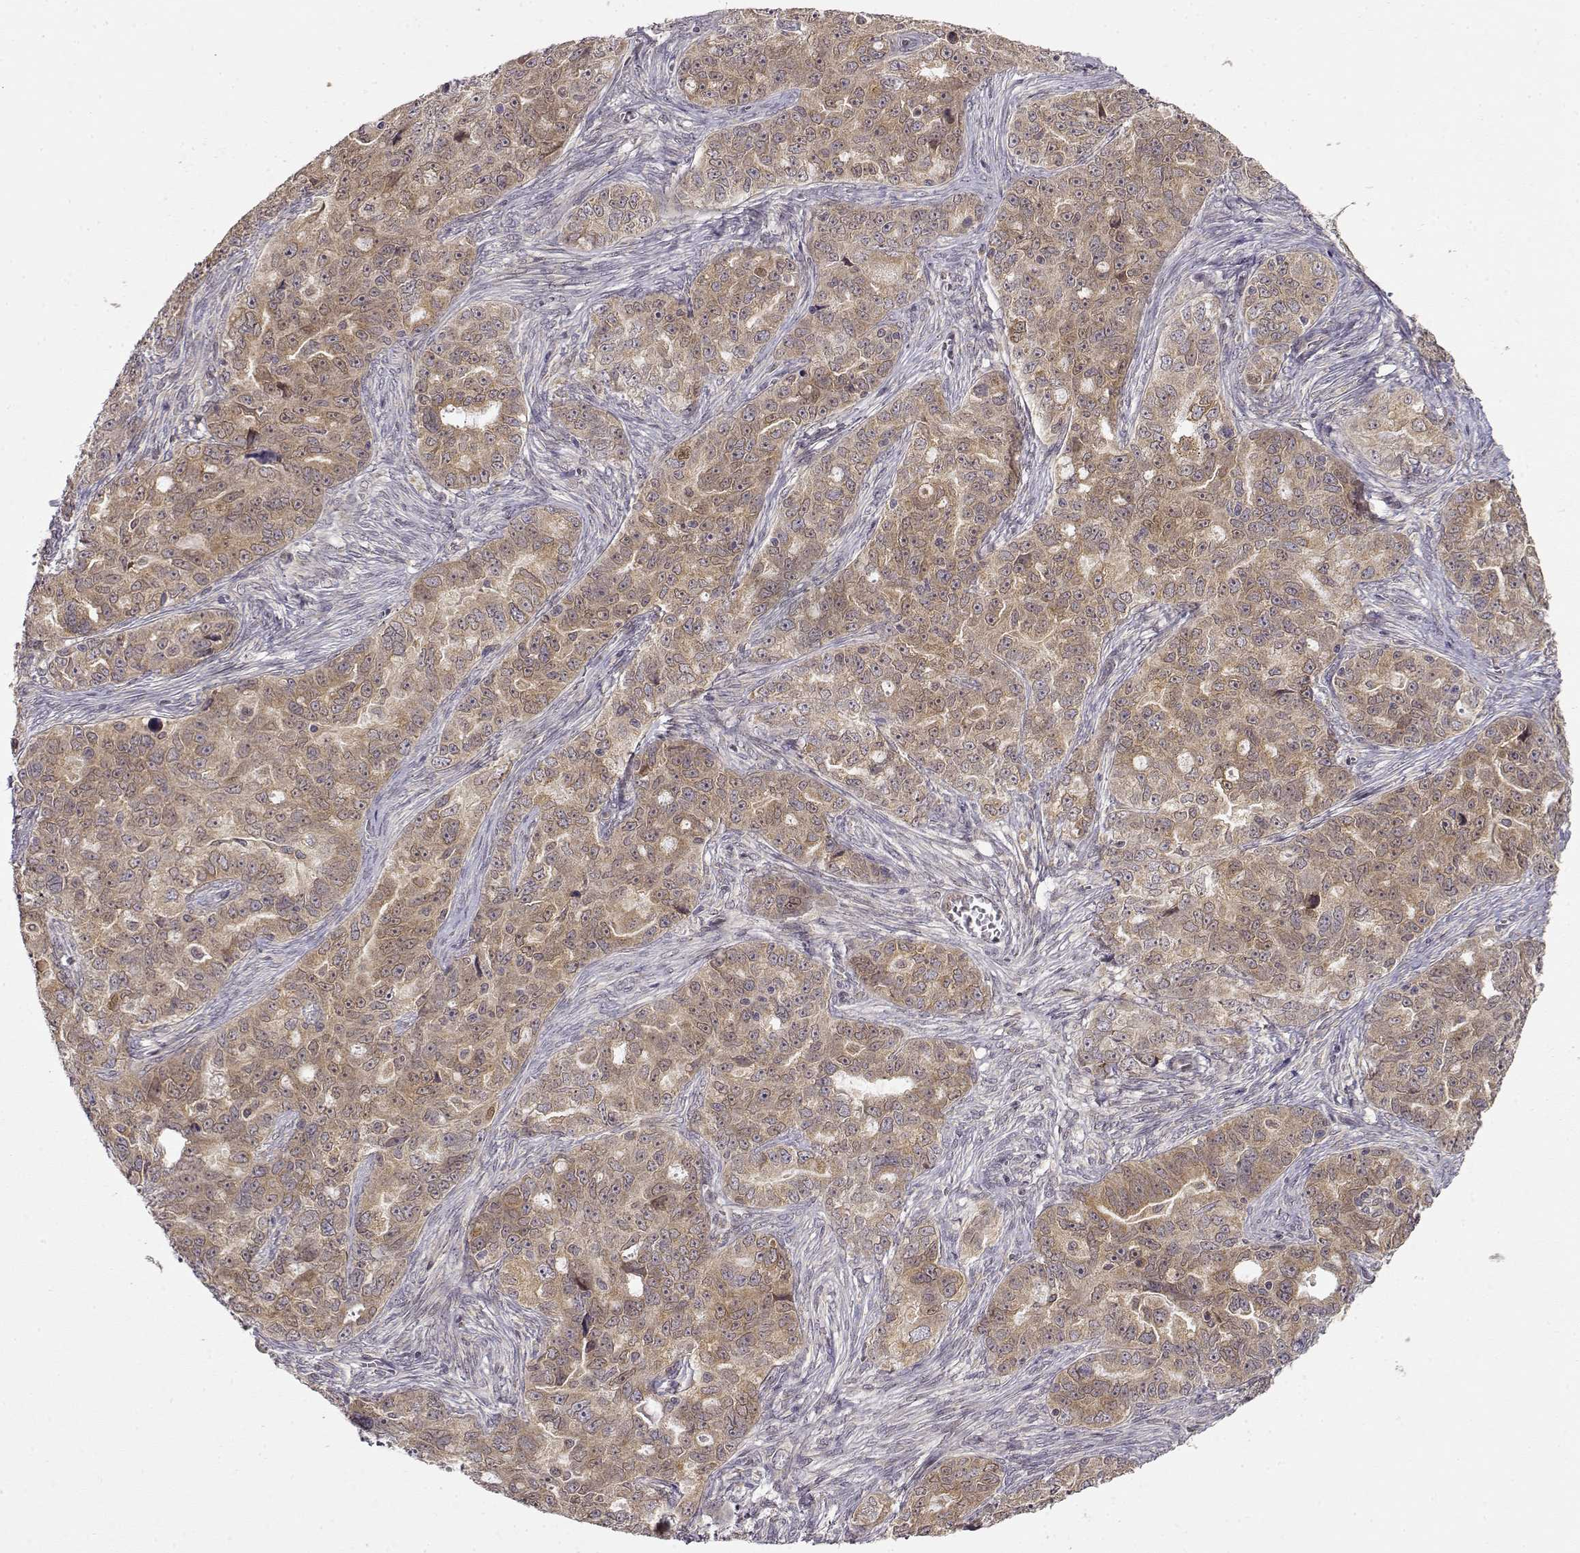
{"staining": {"intensity": "weak", "quantity": ">75%", "location": "cytoplasmic/membranous"}, "tissue": "ovarian cancer", "cell_type": "Tumor cells", "image_type": "cancer", "snomed": [{"axis": "morphology", "description": "Cystadenocarcinoma, serous, NOS"}, {"axis": "topography", "description": "Ovary"}], "caption": "This is an image of IHC staining of serous cystadenocarcinoma (ovarian), which shows weak staining in the cytoplasmic/membranous of tumor cells.", "gene": "ERGIC2", "patient": {"sex": "female", "age": 51}}